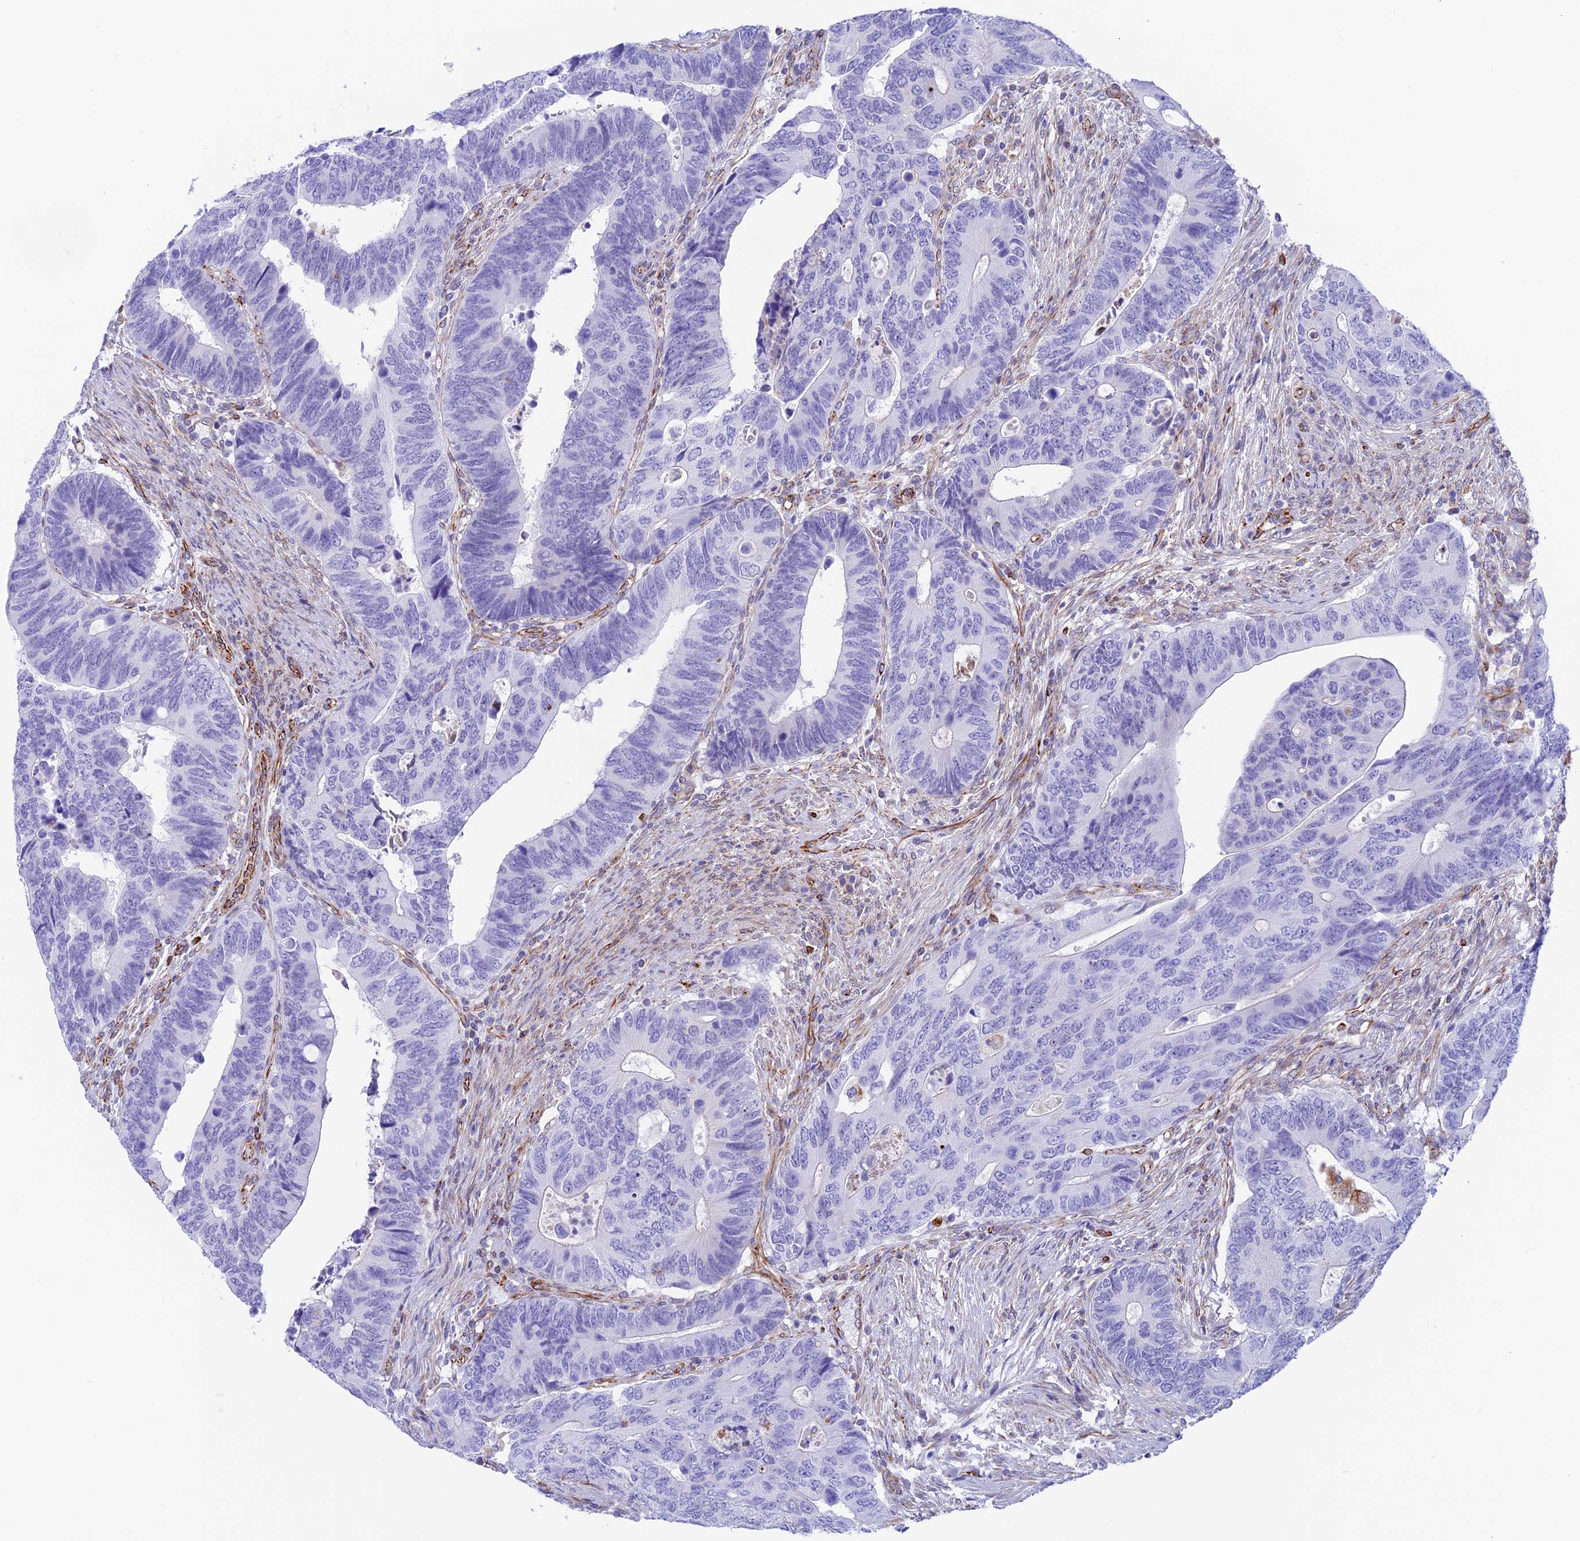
{"staining": {"intensity": "negative", "quantity": "none", "location": "none"}, "tissue": "colorectal cancer", "cell_type": "Tumor cells", "image_type": "cancer", "snomed": [{"axis": "morphology", "description": "Adenocarcinoma, NOS"}, {"axis": "topography", "description": "Colon"}], "caption": "Immunohistochemistry (IHC) histopathology image of colorectal cancer stained for a protein (brown), which demonstrates no positivity in tumor cells.", "gene": "ZNF652", "patient": {"sex": "male", "age": 87}}